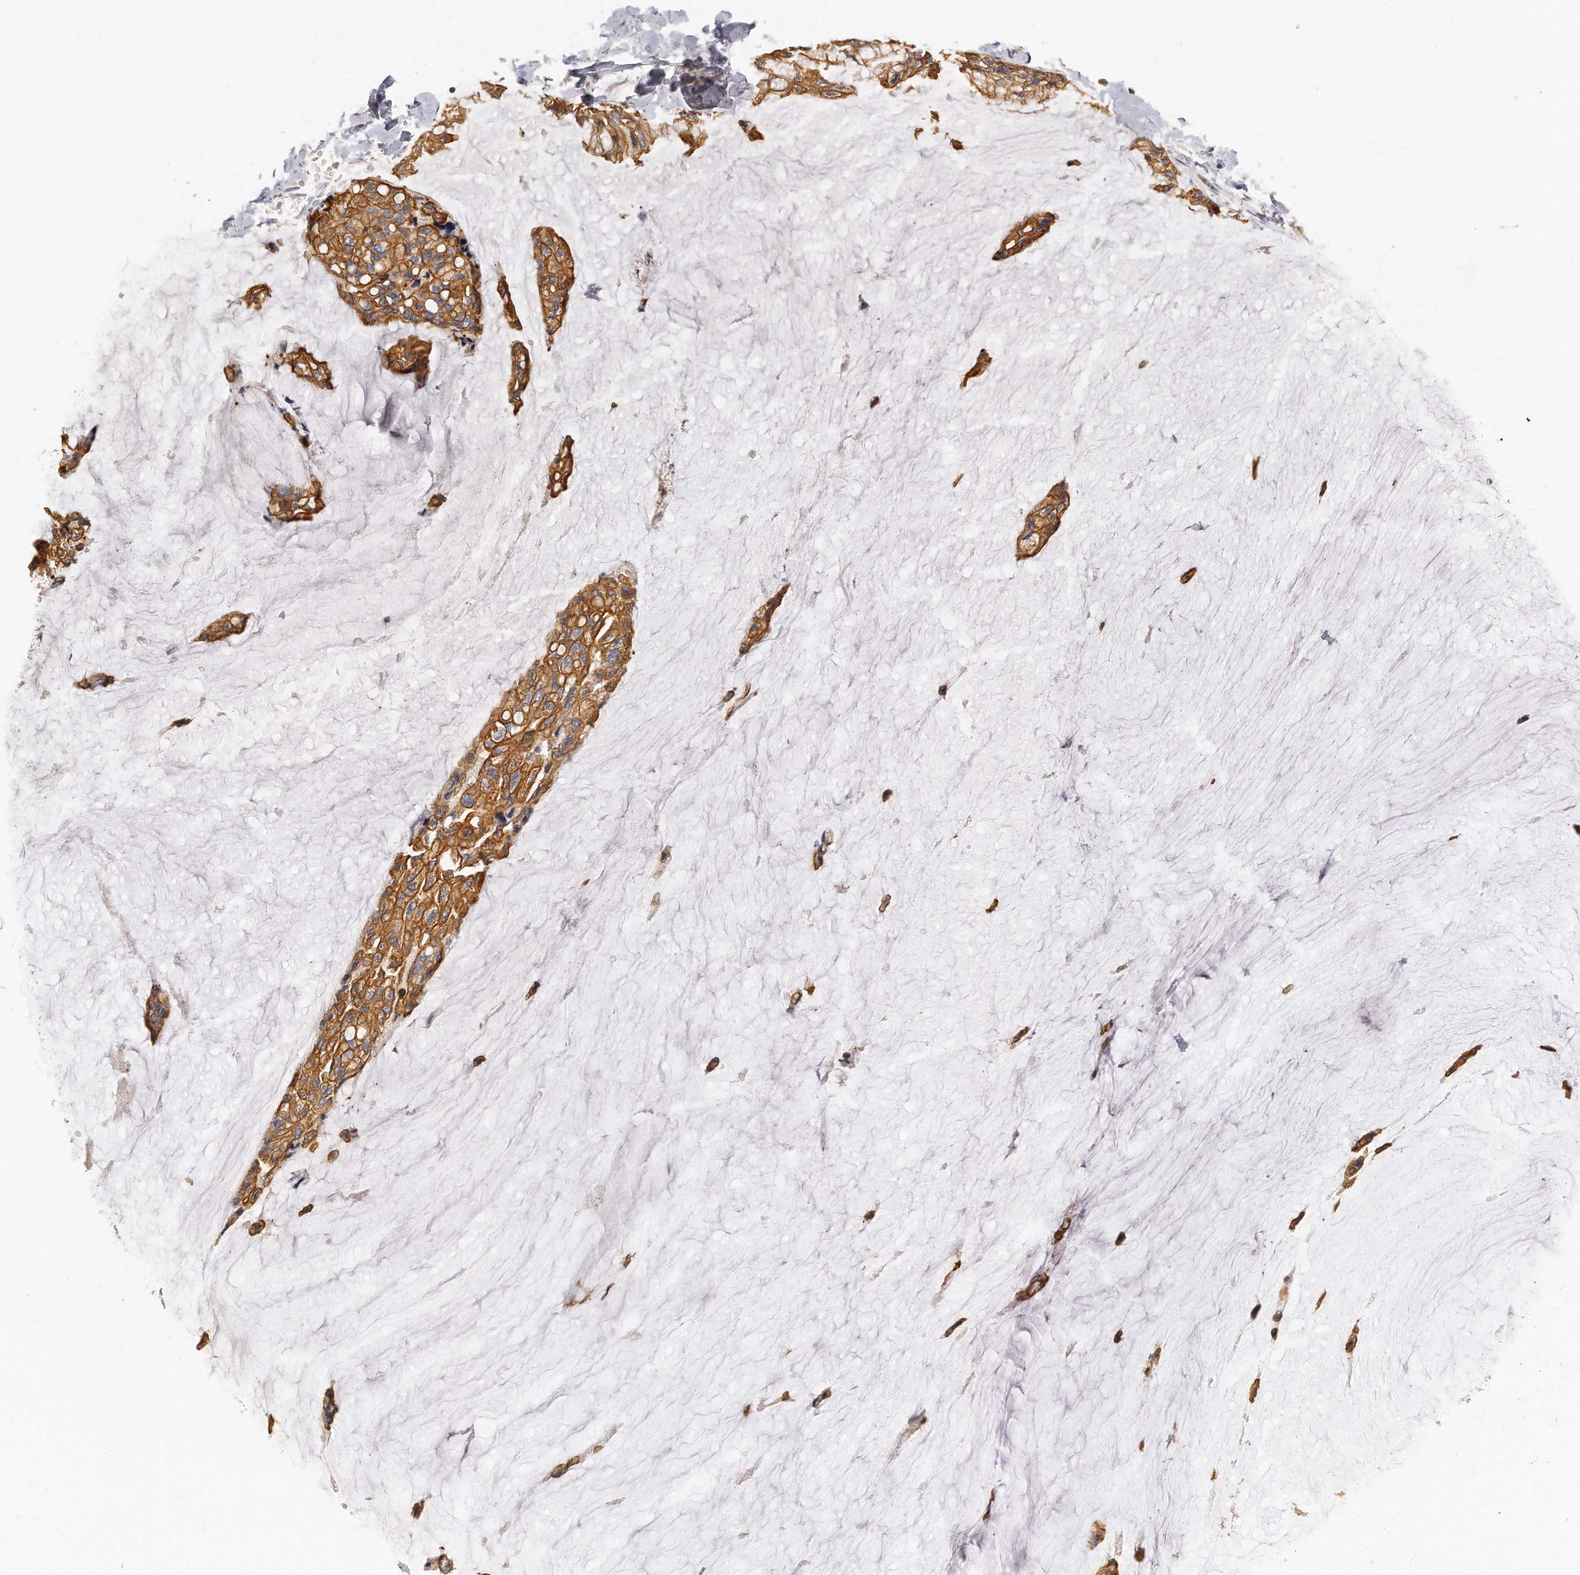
{"staining": {"intensity": "strong", "quantity": ">75%", "location": "cytoplasmic/membranous"}, "tissue": "ovarian cancer", "cell_type": "Tumor cells", "image_type": "cancer", "snomed": [{"axis": "morphology", "description": "Cystadenocarcinoma, mucinous, NOS"}, {"axis": "topography", "description": "Ovary"}], "caption": "Immunohistochemical staining of human ovarian mucinous cystadenocarcinoma shows high levels of strong cytoplasmic/membranous protein positivity in approximately >75% of tumor cells.", "gene": "CHST7", "patient": {"sex": "female", "age": 39}}